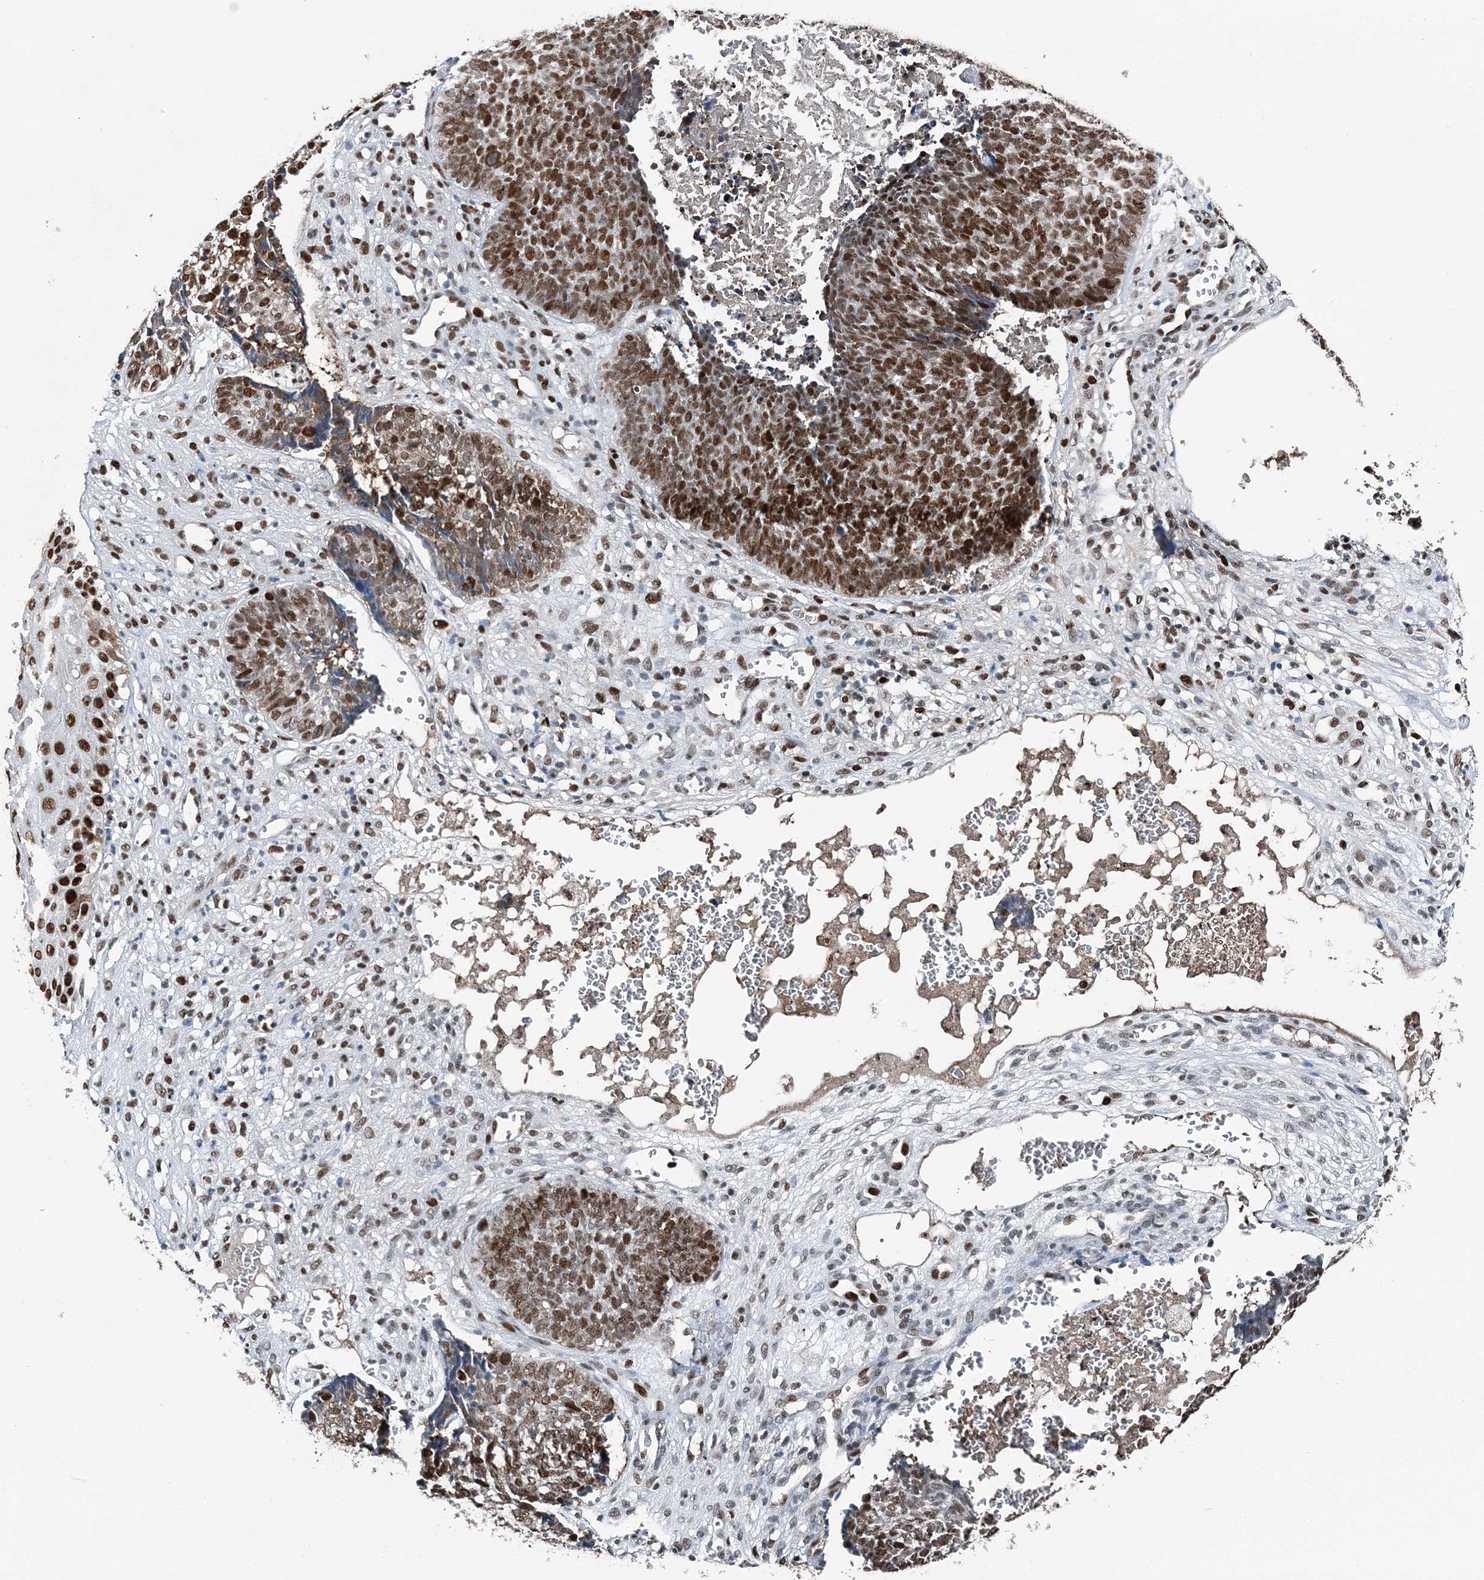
{"staining": {"intensity": "moderate", "quantity": ">75%", "location": "nuclear"}, "tissue": "skin cancer", "cell_type": "Tumor cells", "image_type": "cancer", "snomed": [{"axis": "morphology", "description": "Basal cell carcinoma"}, {"axis": "topography", "description": "Skin"}], "caption": "Human skin cancer stained with a protein marker reveals moderate staining in tumor cells.", "gene": "HAT1", "patient": {"sex": "male", "age": 84}}